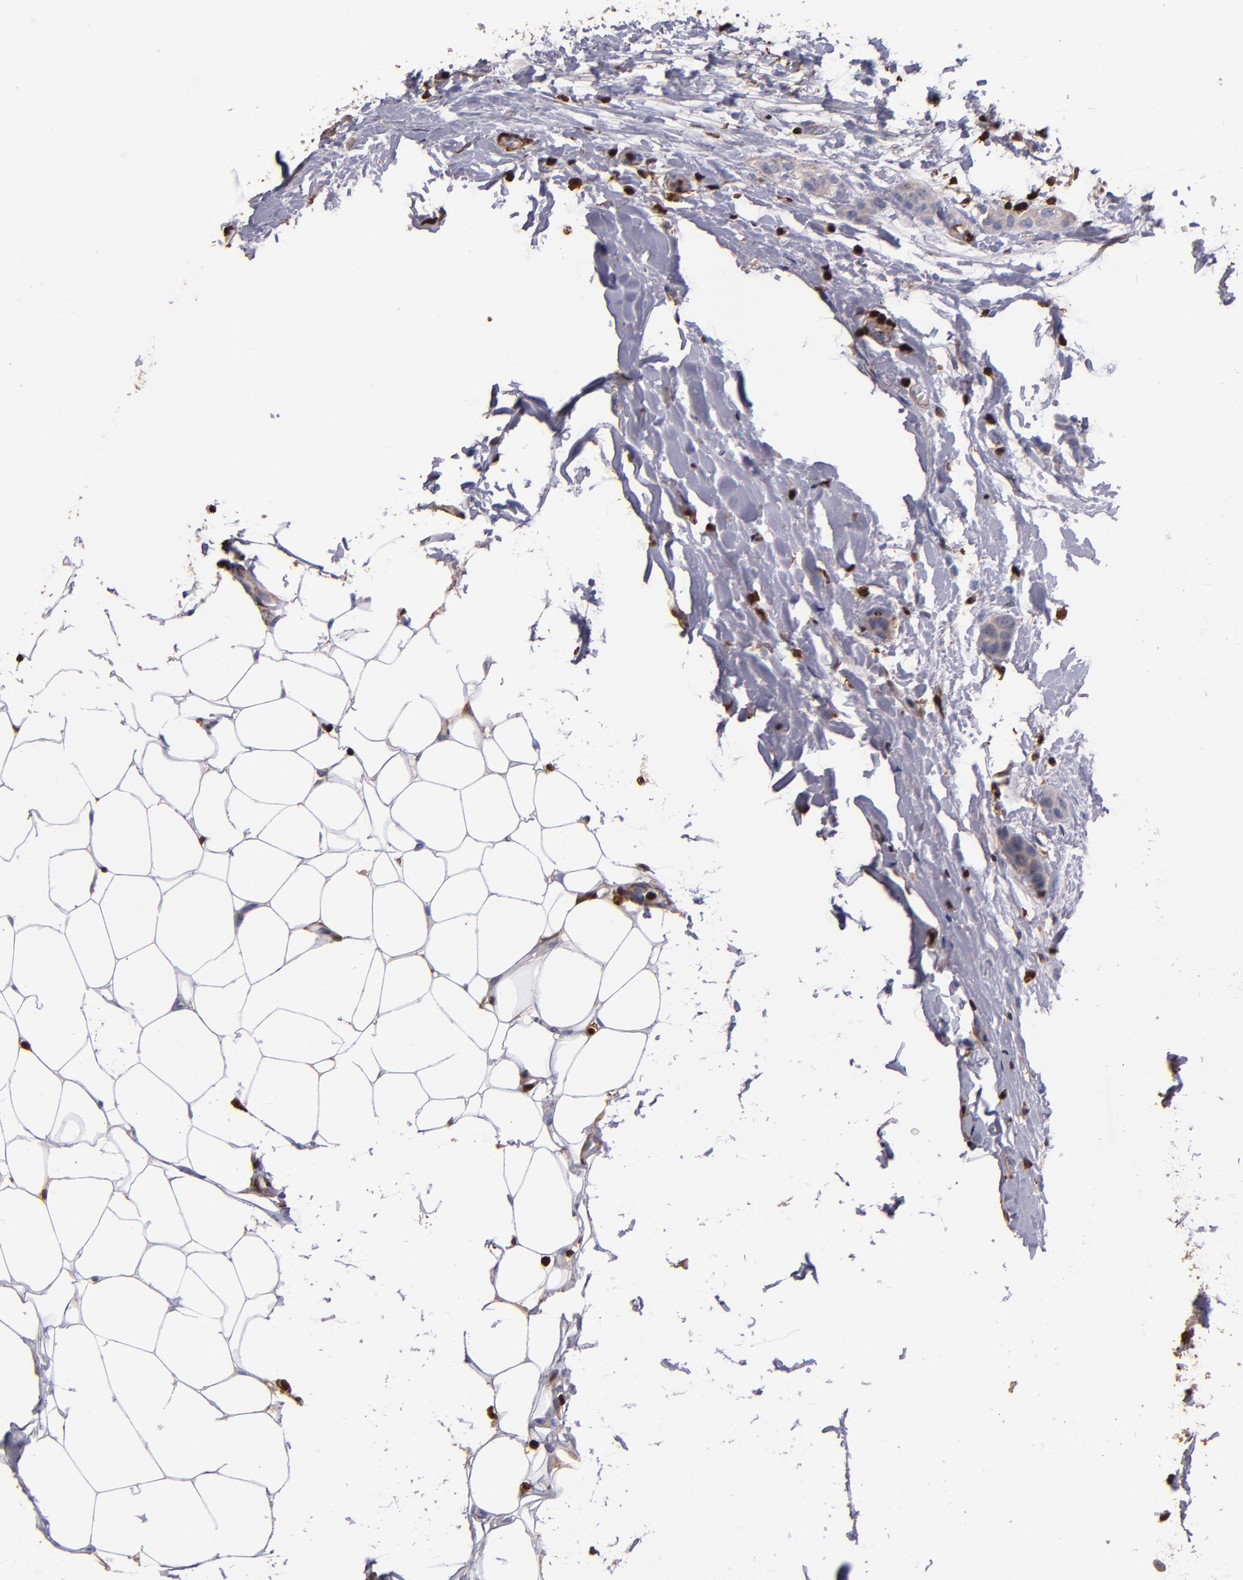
{"staining": {"intensity": "weak", "quantity": "<25%", "location": "cytoplasmic/membranous"}, "tissue": "breast cancer", "cell_type": "Tumor cells", "image_type": "cancer", "snomed": [{"axis": "morphology", "description": "Lobular carcinoma"}, {"axis": "topography", "description": "Breast"}], "caption": "Immunohistochemical staining of breast lobular carcinoma displays no significant staining in tumor cells.", "gene": "S100A4", "patient": {"sex": "female", "age": 55}}